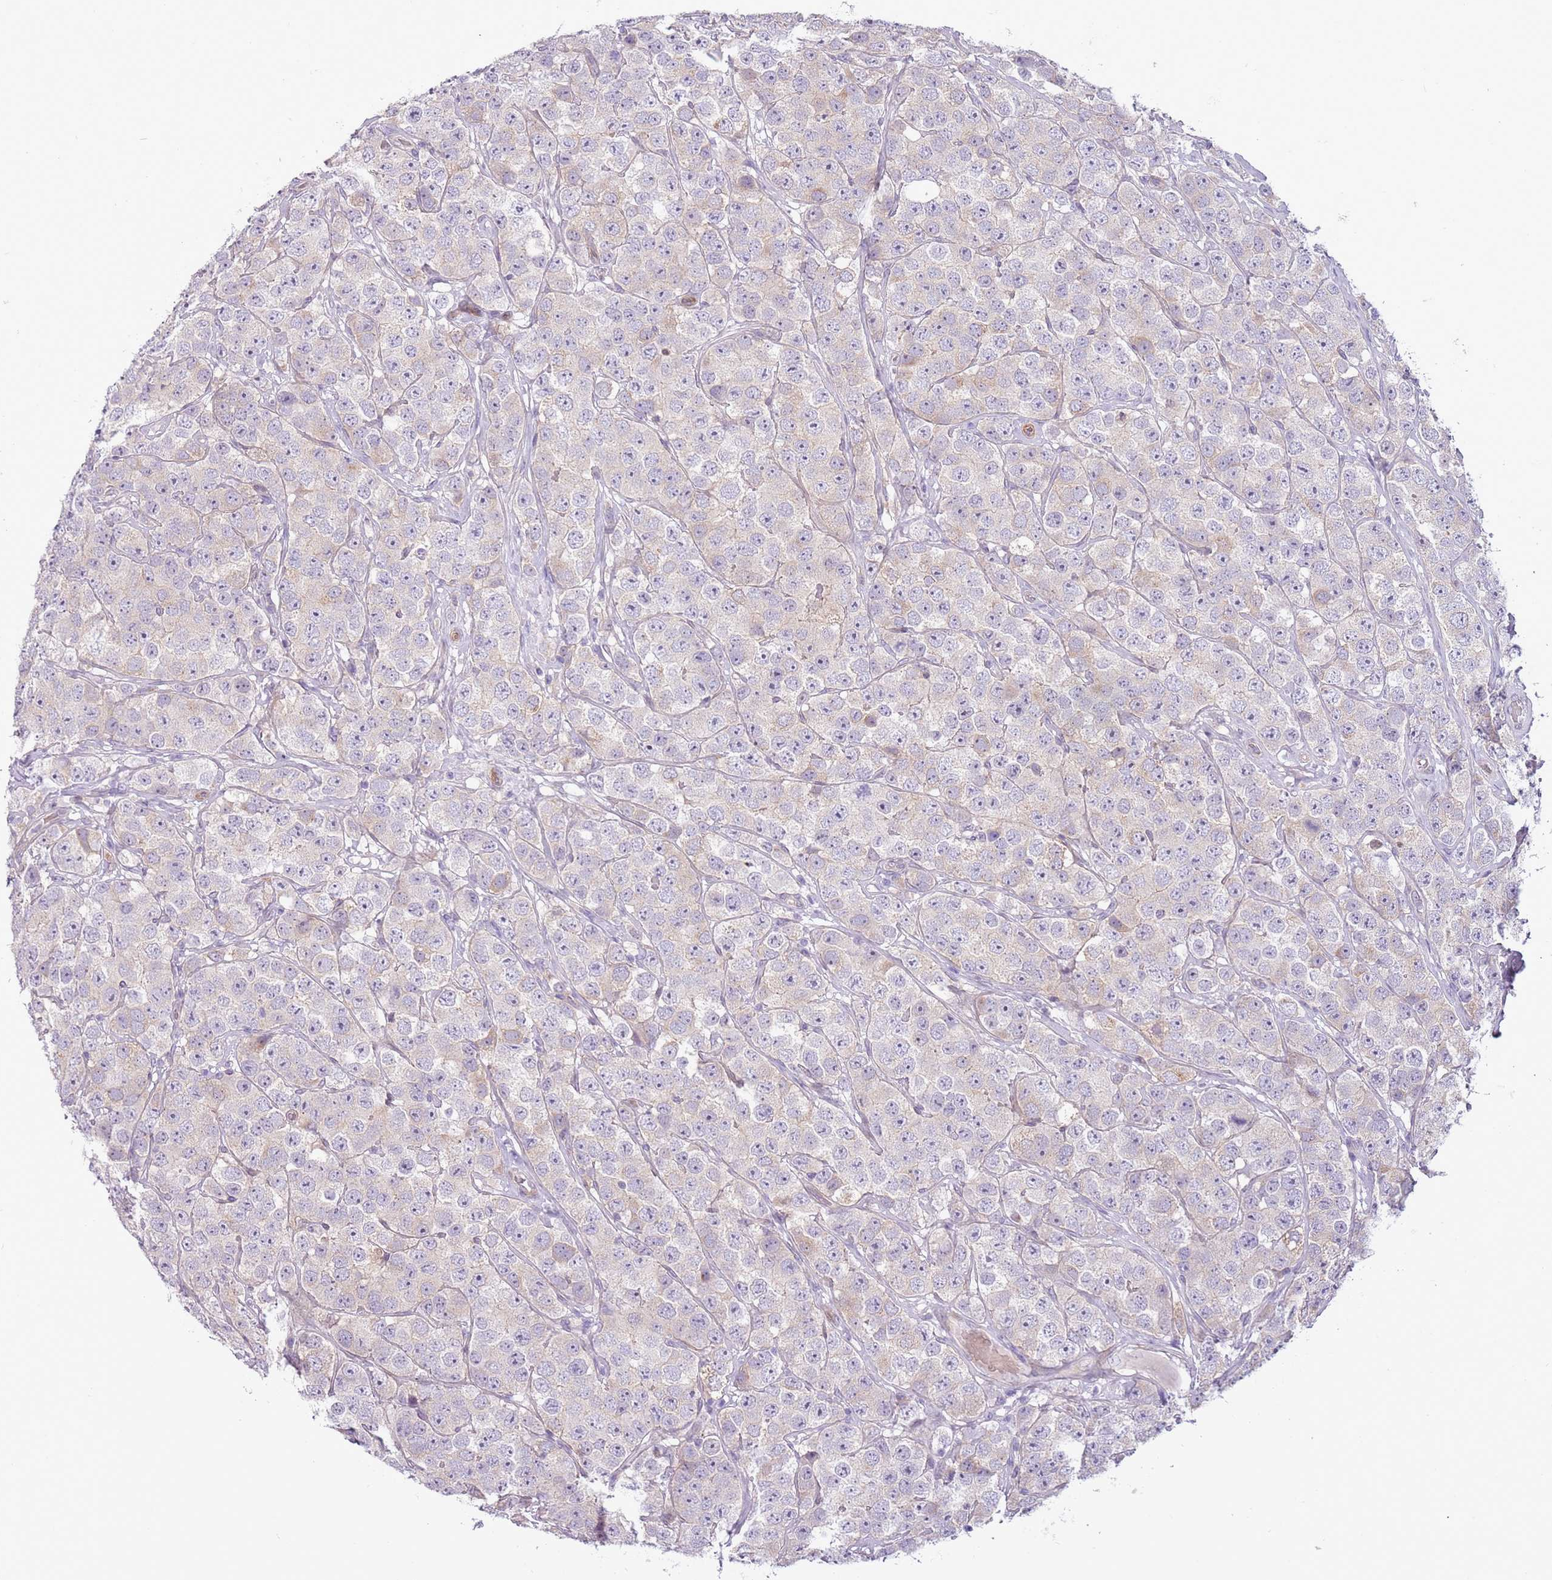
{"staining": {"intensity": "weak", "quantity": "<25%", "location": "cytoplasmic/membranous"}, "tissue": "testis cancer", "cell_type": "Tumor cells", "image_type": "cancer", "snomed": [{"axis": "morphology", "description": "Seminoma, NOS"}, {"axis": "topography", "description": "Testis"}], "caption": "A histopathology image of testis seminoma stained for a protein displays no brown staining in tumor cells.", "gene": "MRO", "patient": {"sex": "male", "age": 28}}